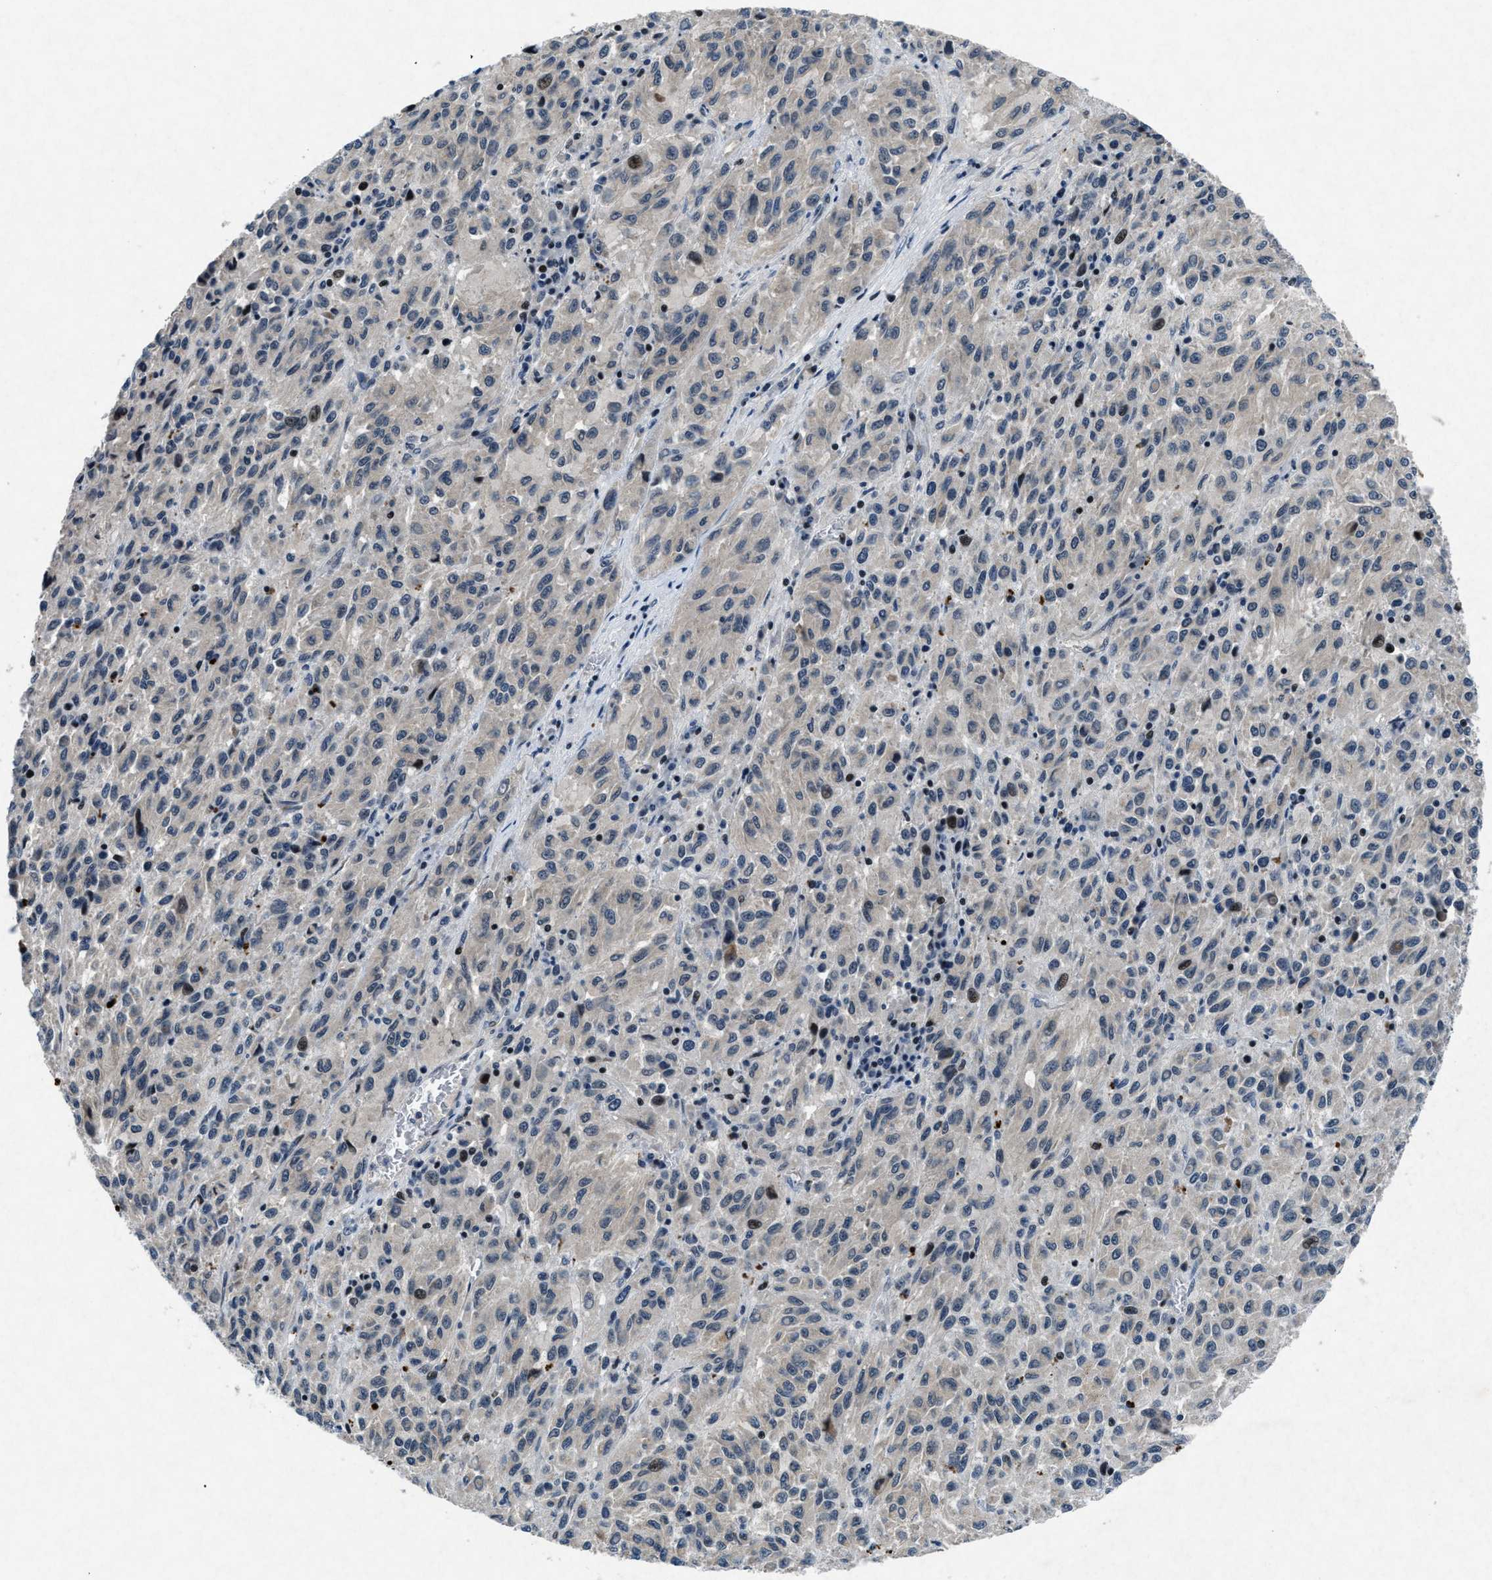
{"staining": {"intensity": "negative", "quantity": "none", "location": "none"}, "tissue": "melanoma", "cell_type": "Tumor cells", "image_type": "cancer", "snomed": [{"axis": "morphology", "description": "Malignant melanoma, Metastatic site"}, {"axis": "topography", "description": "Lung"}], "caption": "Protein analysis of melanoma demonstrates no significant expression in tumor cells.", "gene": "PHLDA1", "patient": {"sex": "male", "age": 64}}